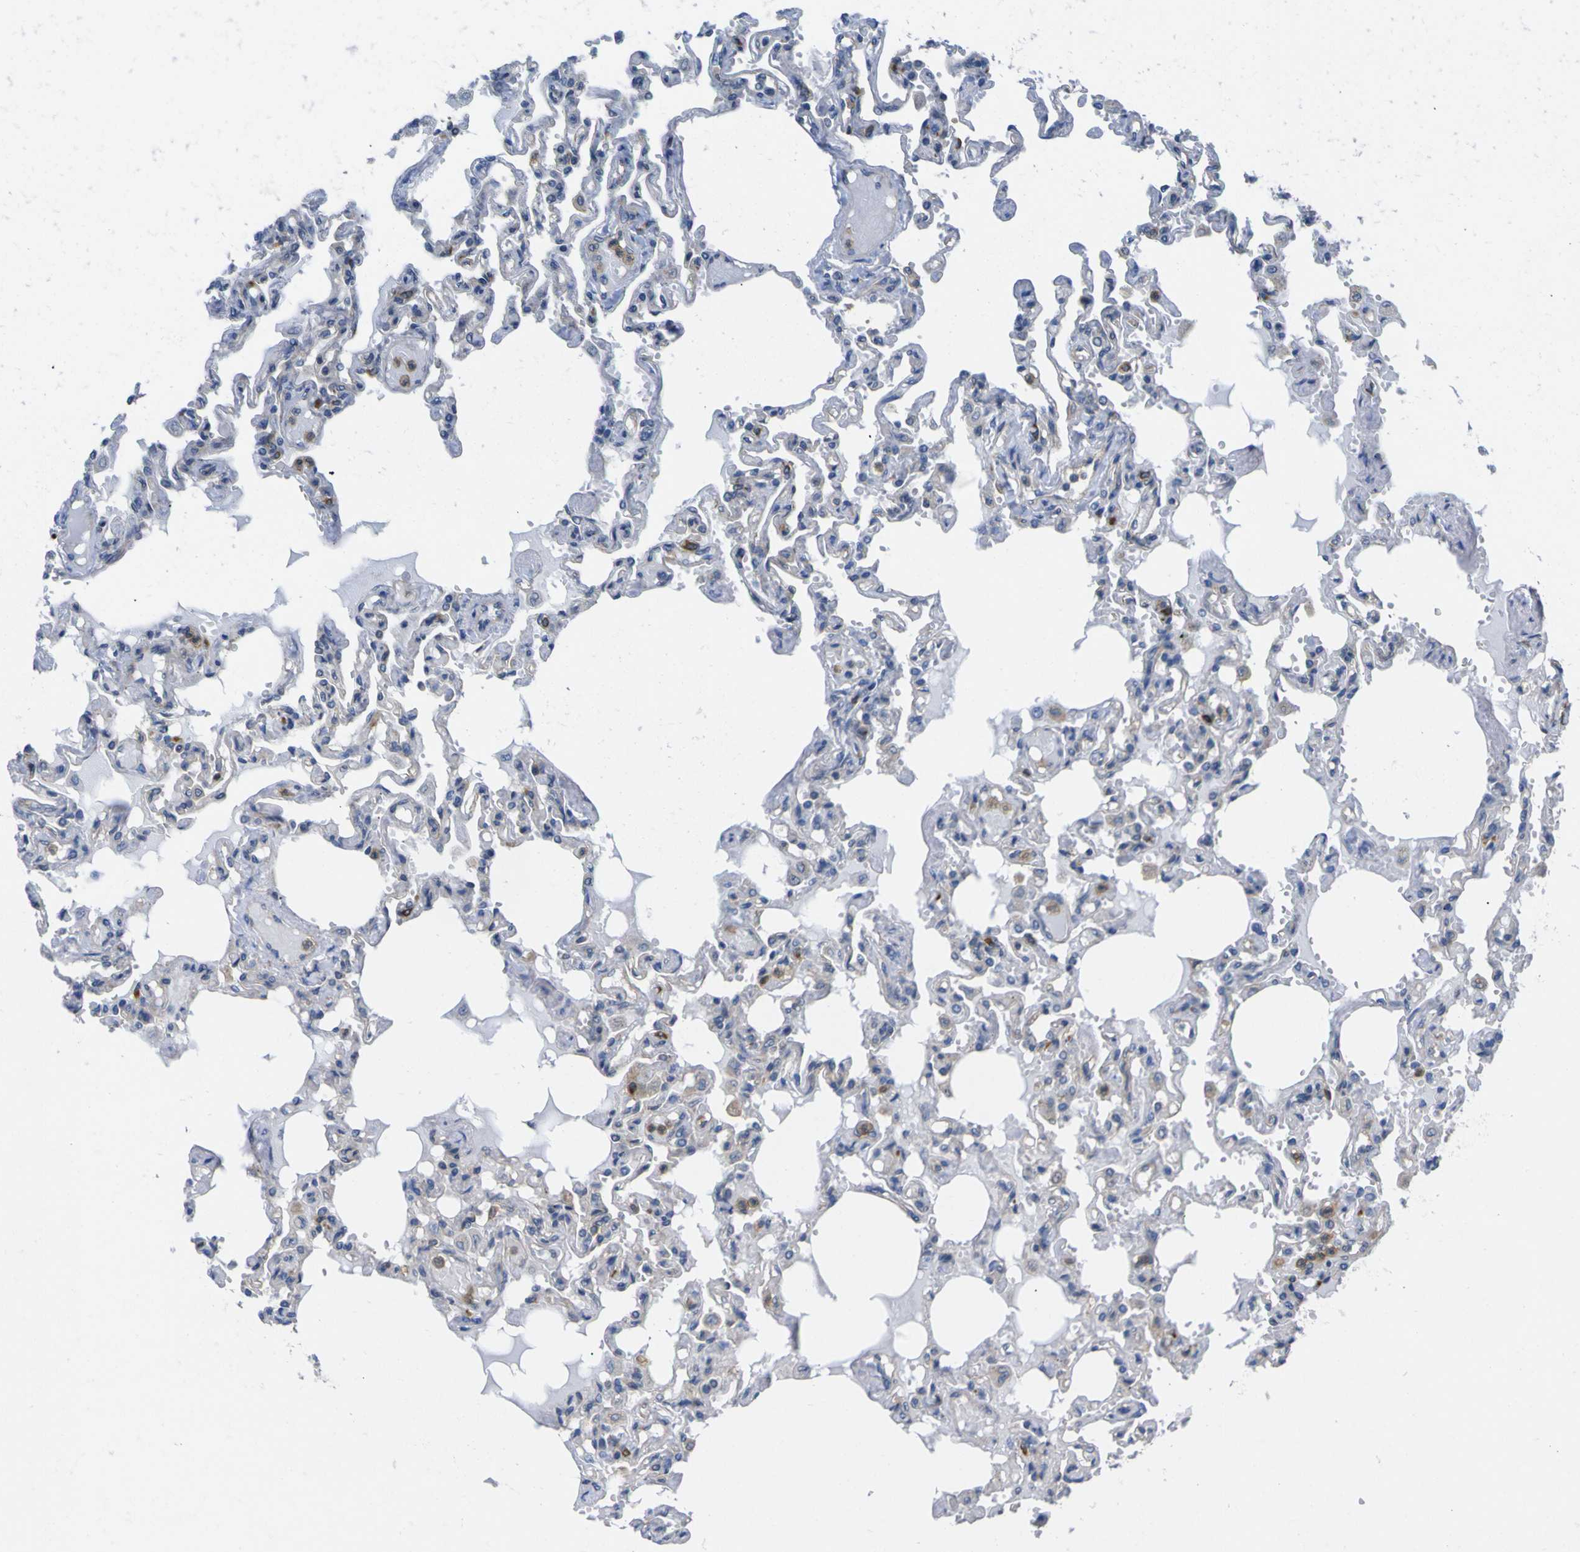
{"staining": {"intensity": "weak", "quantity": "<25%", "location": "cytoplasmic/membranous"}, "tissue": "lung", "cell_type": "Alveolar cells", "image_type": "normal", "snomed": [{"axis": "morphology", "description": "Normal tissue, NOS"}, {"axis": "topography", "description": "Lung"}], "caption": "Immunohistochemistry histopathology image of unremarkable lung: lung stained with DAB (3,3'-diaminobenzidine) exhibits no significant protein positivity in alveolar cells.", "gene": "USH1C", "patient": {"sex": "male", "age": 21}}